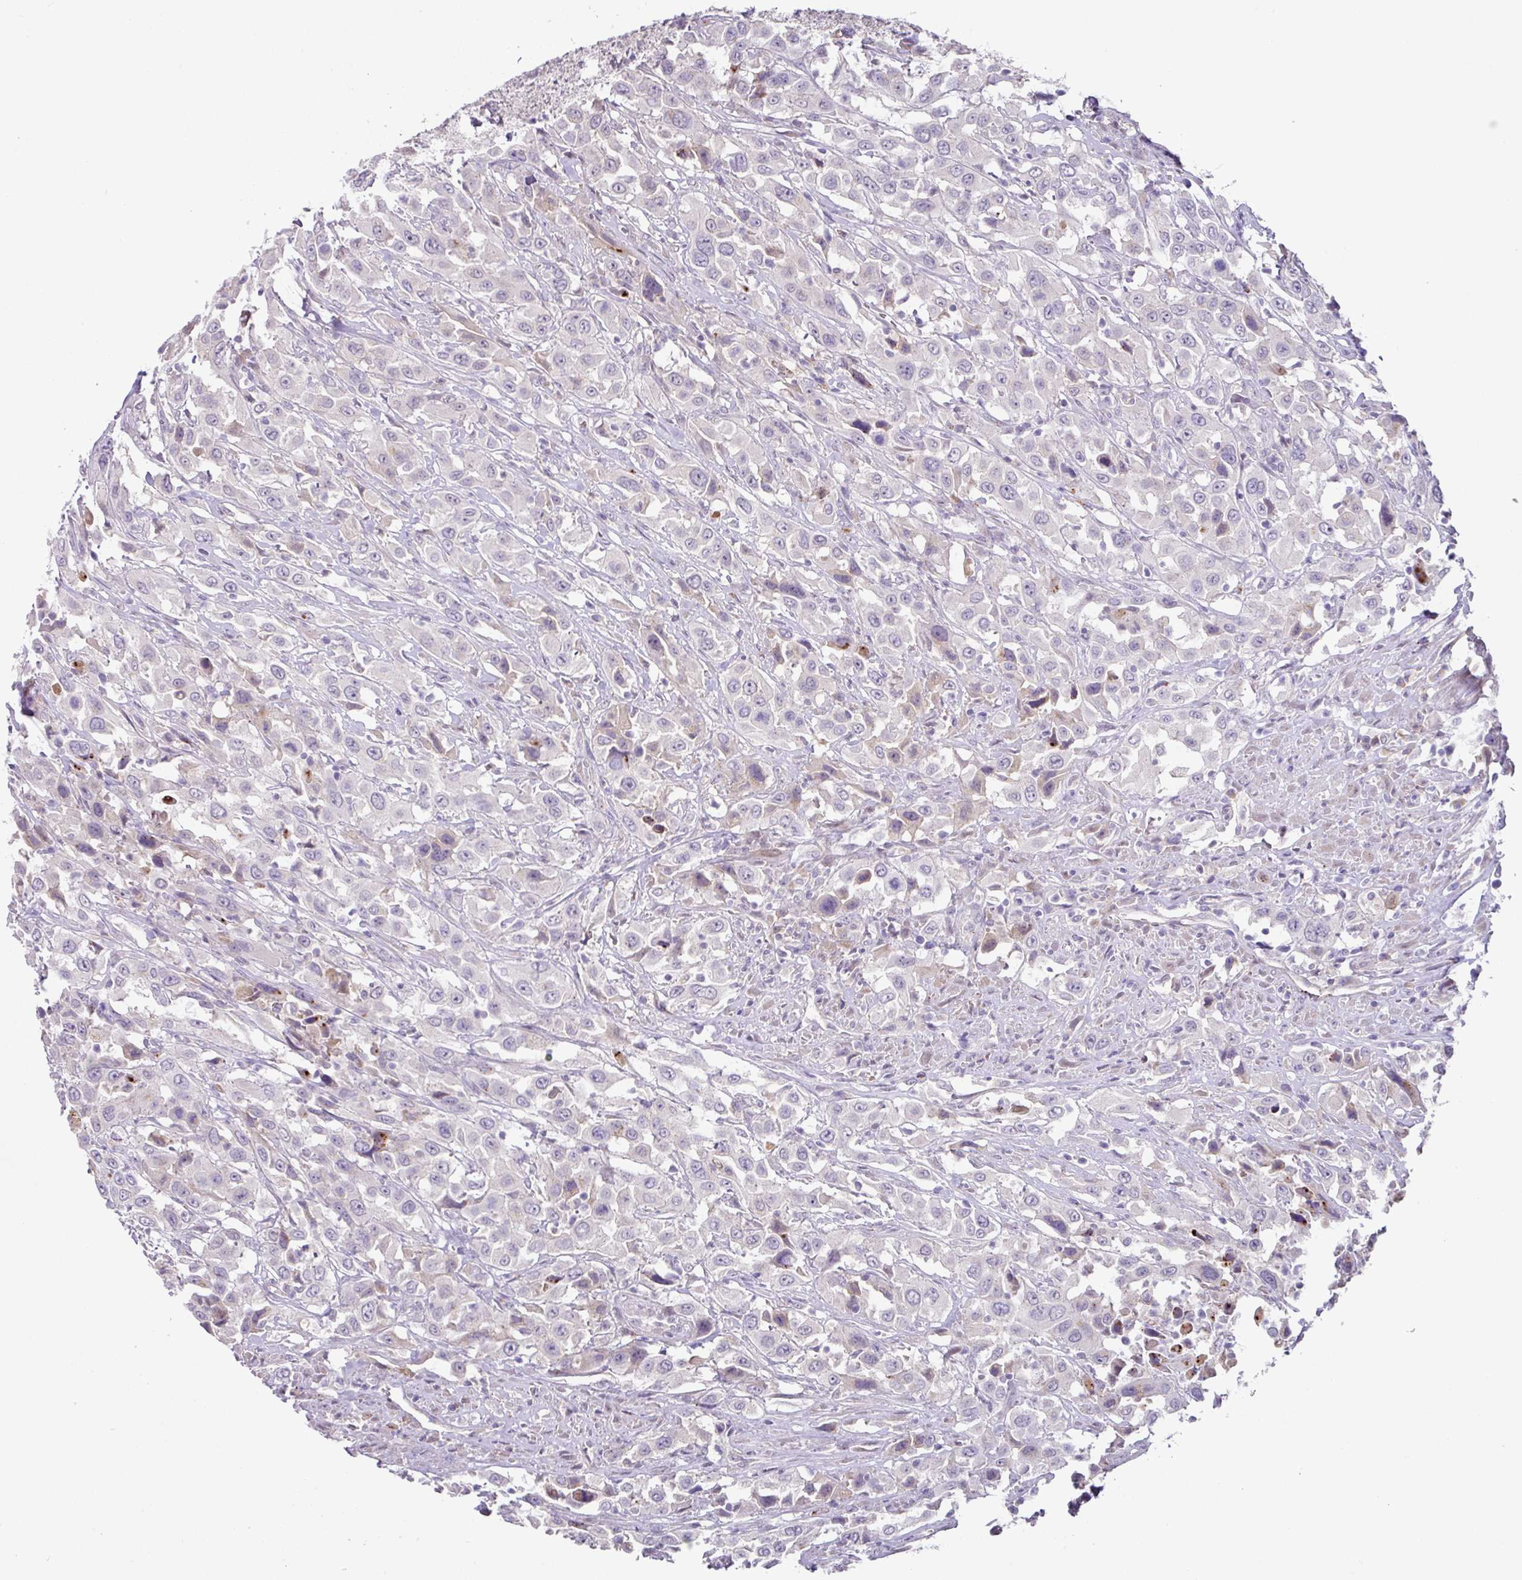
{"staining": {"intensity": "negative", "quantity": "none", "location": "none"}, "tissue": "urothelial cancer", "cell_type": "Tumor cells", "image_type": "cancer", "snomed": [{"axis": "morphology", "description": "Urothelial carcinoma, High grade"}, {"axis": "topography", "description": "Urinary bladder"}], "caption": "An immunohistochemistry (IHC) image of urothelial cancer is shown. There is no staining in tumor cells of urothelial cancer. Nuclei are stained in blue.", "gene": "PLEKHH3", "patient": {"sex": "male", "age": 61}}